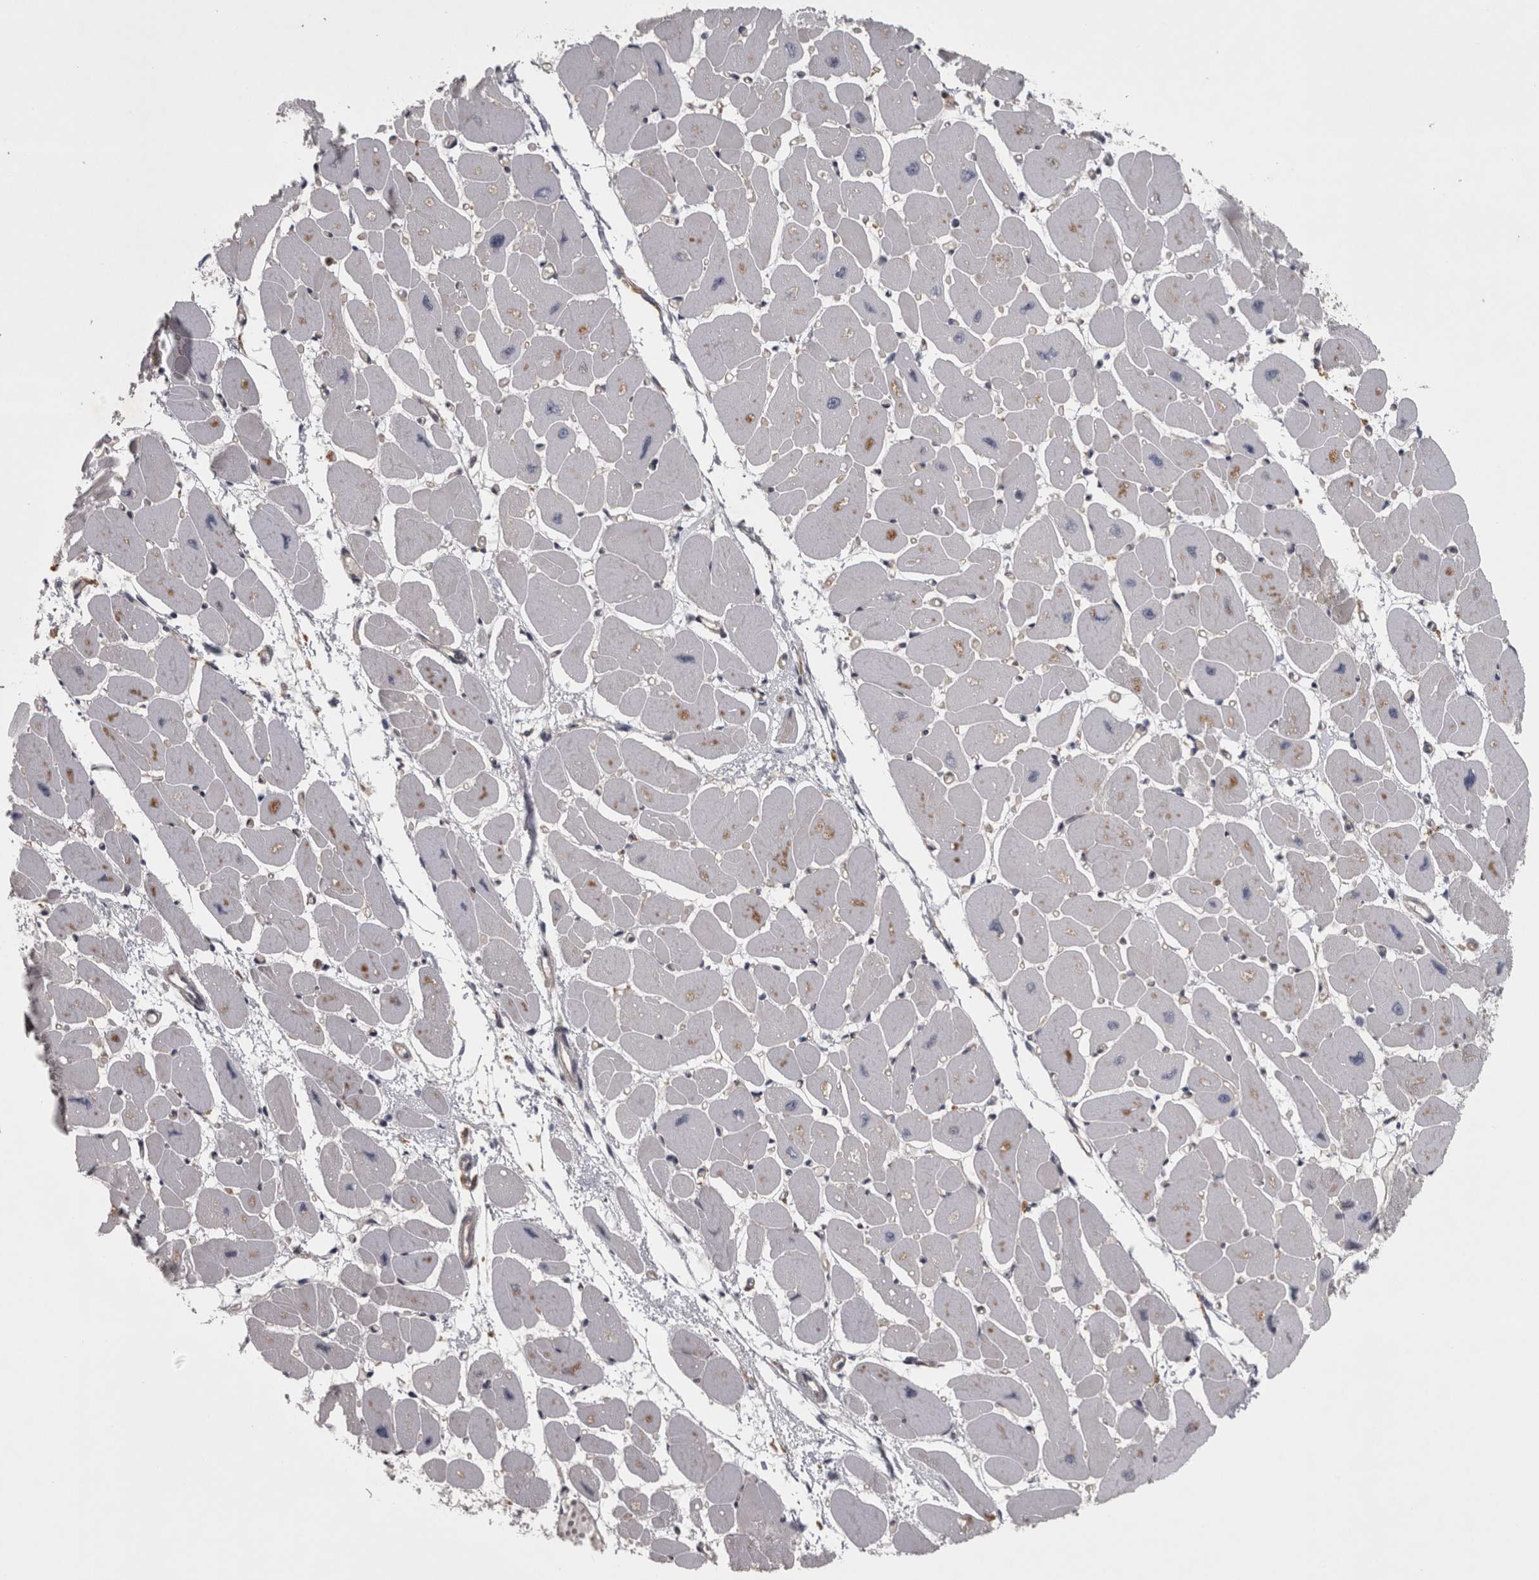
{"staining": {"intensity": "weak", "quantity": "<25%", "location": "cytoplasmic/membranous"}, "tissue": "heart muscle", "cell_type": "Cardiomyocytes", "image_type": "normal", "snomed": [{"axis": "morphology", "description": "Normal tissue, NOS"}, {"axis": "topography", "description": "Heart"}], "caption": "The micrograph demonstrates no staining of cardiomyocytes in benign heart muscle.", "gene": "PRKCI", "patient": {"sex": "female", "age": 54}}